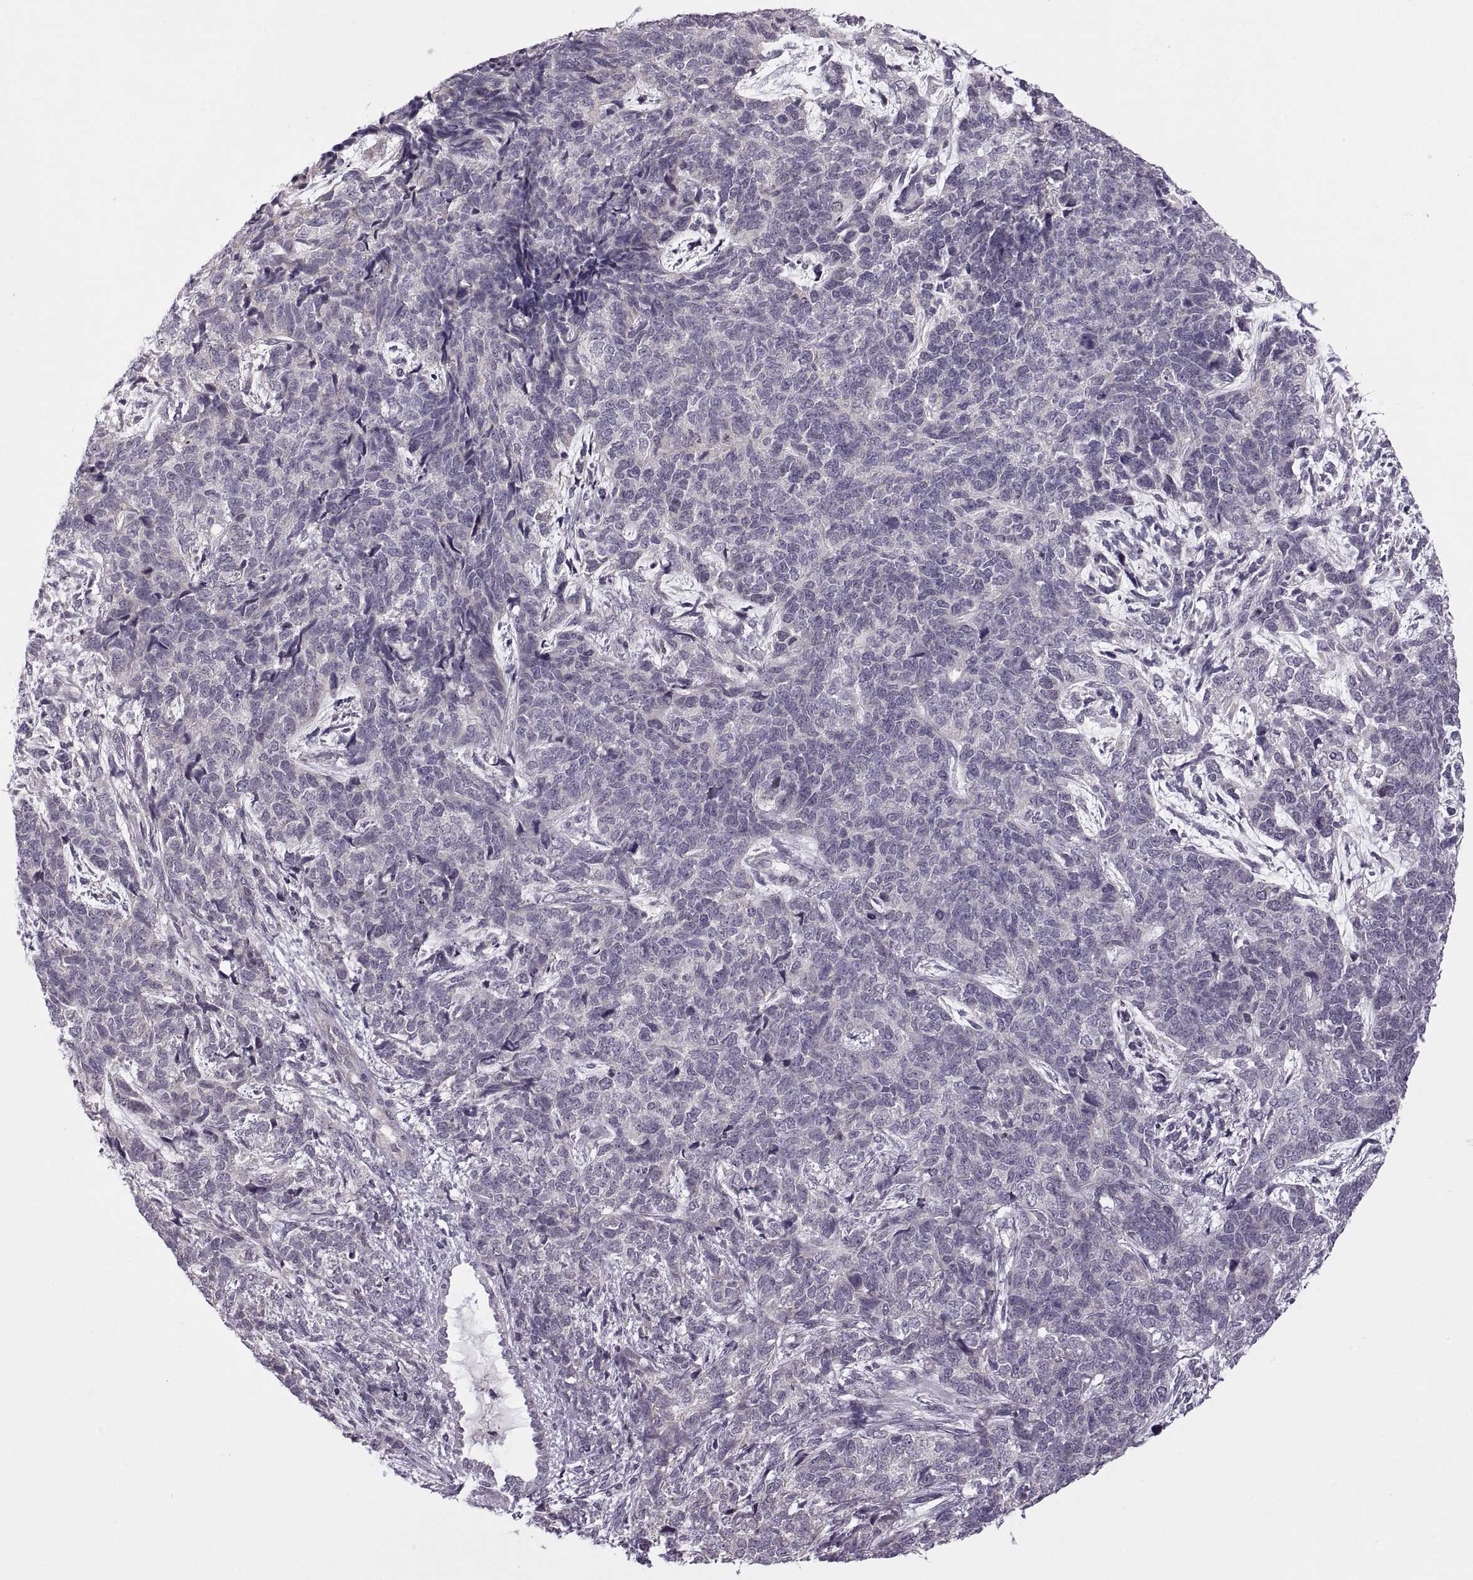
{"staining": {"intensity": "negative", "quantity": "none", "location": "none"}, "tissue": "cervical cancer", "cell_type": "Tumor cells", "image_type": "cancer", "snomed": [{"axis": "morphology", "description": "Squamous cell carcinoma, NOS"}, {"axis": "topography", "description": "Cervix"}], "caption": "This is a photomicrograph of IHC staining of cervical squamous cell carcinoma, which shows no staining in tumor cells.", "gene": "RIPK4", "patient": {"sex": "female", "age": 63}}